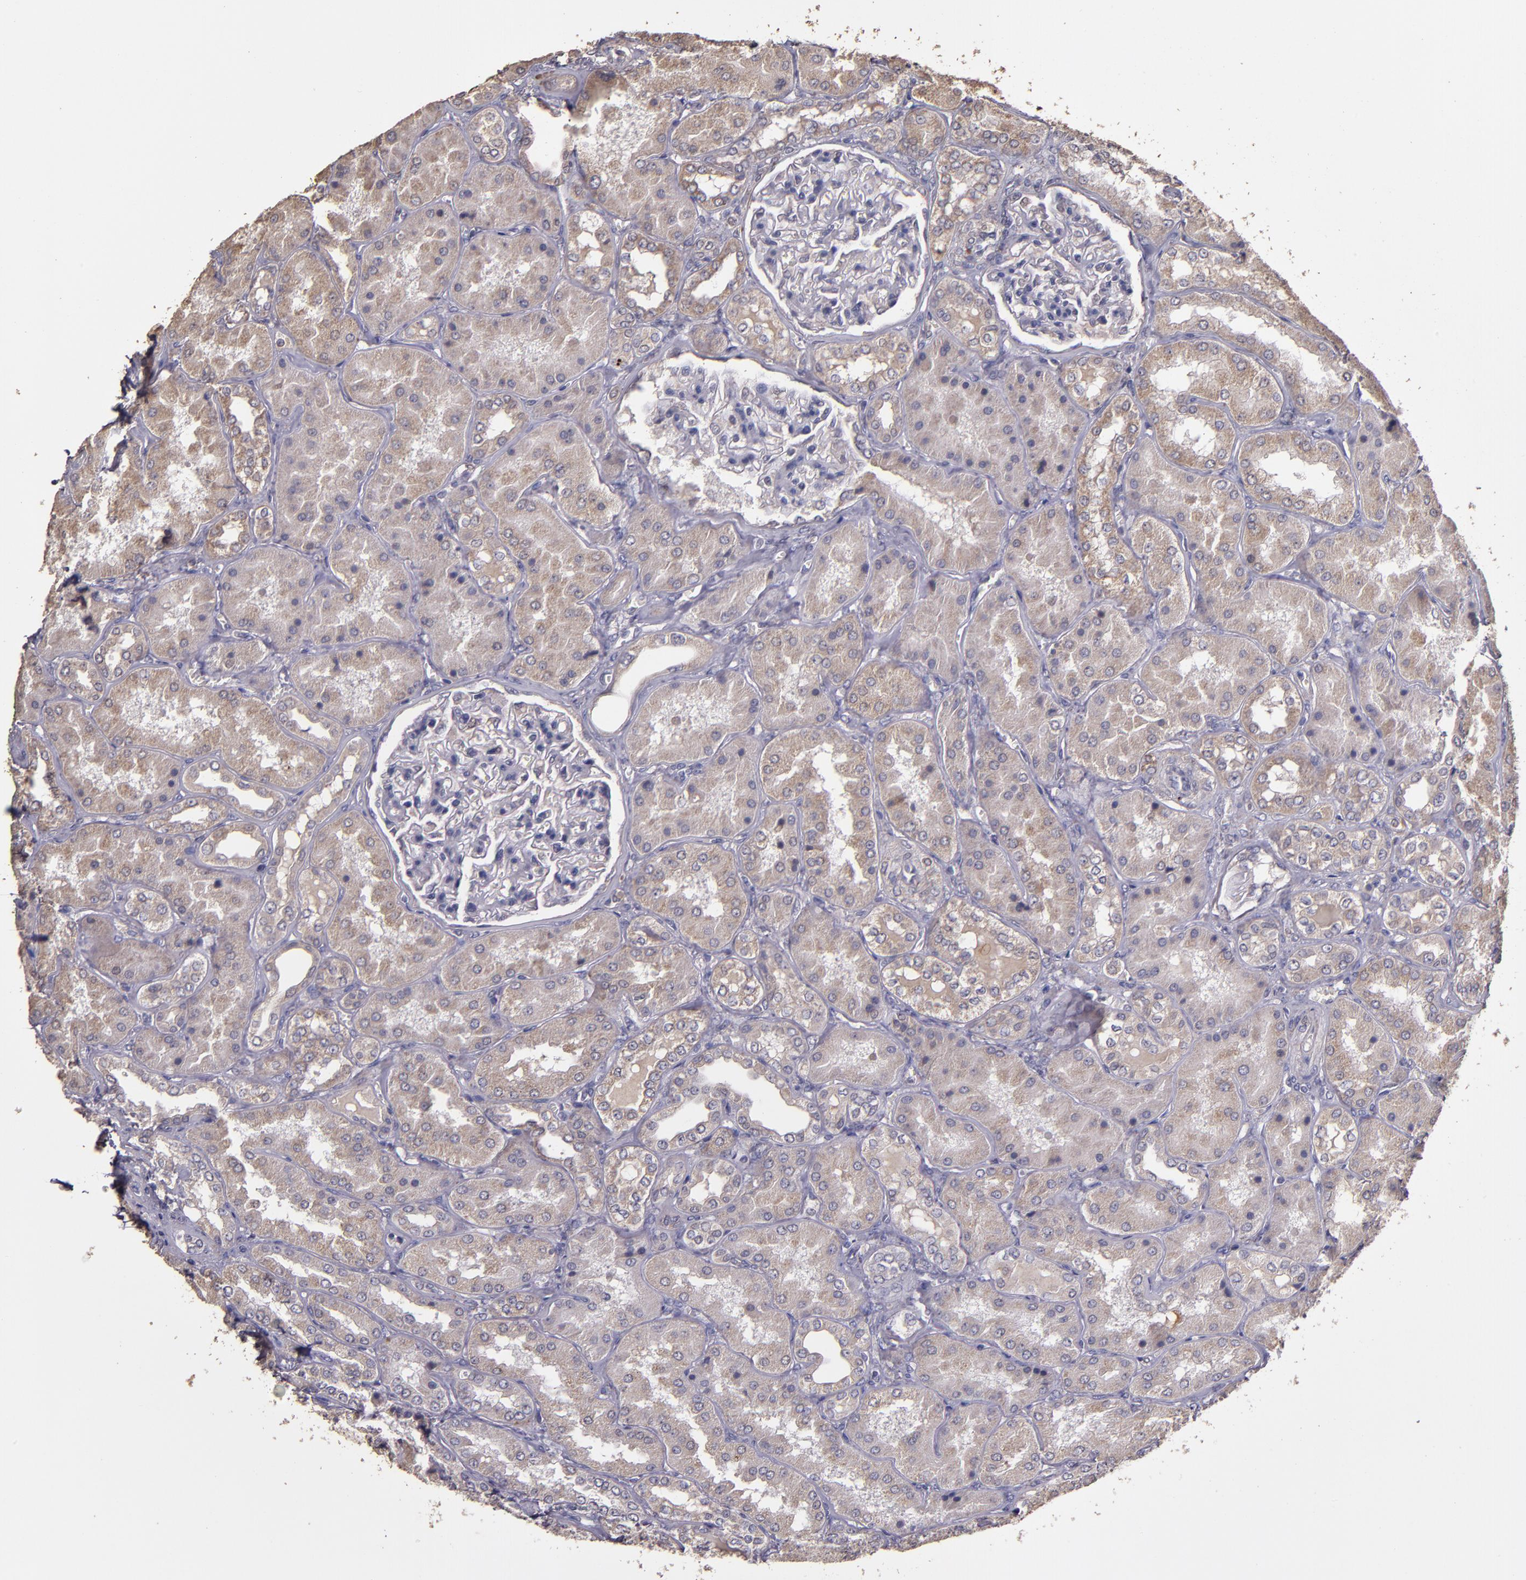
{"staining": {"intensity": "weak", "quantity": "<25%", "location": "nuclear"}, "tissue": "kidney", "cell_type": "Cells in glomeruli", "image_type": "normal", "snomed": [{"axis": "morphology", "description": "Normal tissue, NOS"}, {"axis": "topography", "description": "Kidney"}], "caption": "Histopathology image shows no protein positivity in cells in glomeruli of unremarkable kidney. Nuclei are stained in blue.", "gene": "HECTD1", "patient": {"sex": "female", "age": 56}}